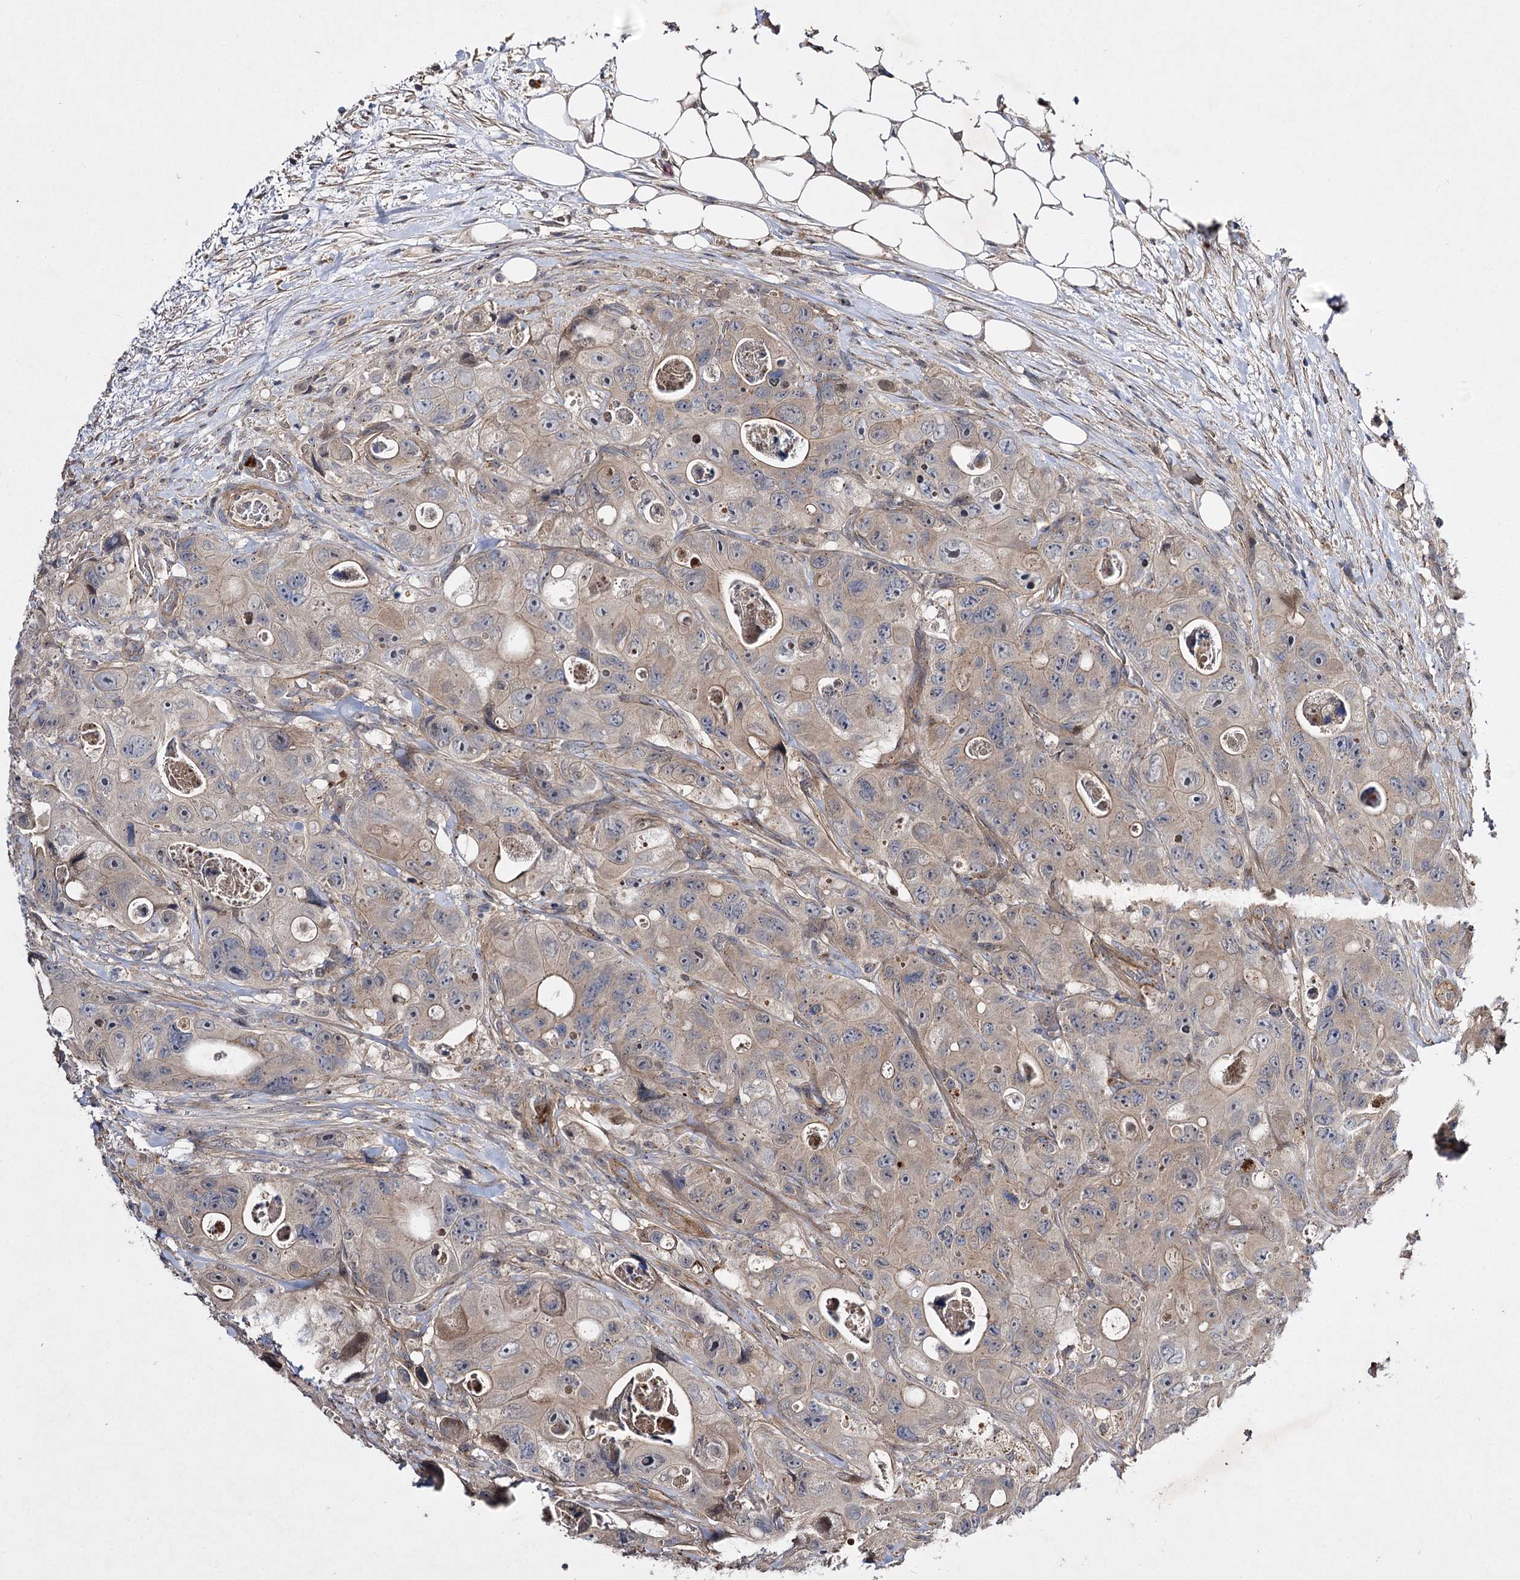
{"staining": {"intensity": "weak", "quantity": "25%-75%", "location": "cytoplasmic/membranous"}, "tissue": "colorectal cancer", "cell_type": "Tumor cells", "image_type": "cancer", "snomed": [{"axis": "morphology", "description": "Adenocarcinoma, NOS"}, {"axis": "topography", "description": "Colon"}], "caption": "Immunohistochemical staining of human colorectal cancer reveals low levels of weak cytoplasmic/membranous protein expression in about 25%-75% of tumor cells. (IHC, brightfield microscopy, high magnification).", "gene": "MINDY3", "patient": {"sex": "female", "age": 46}}